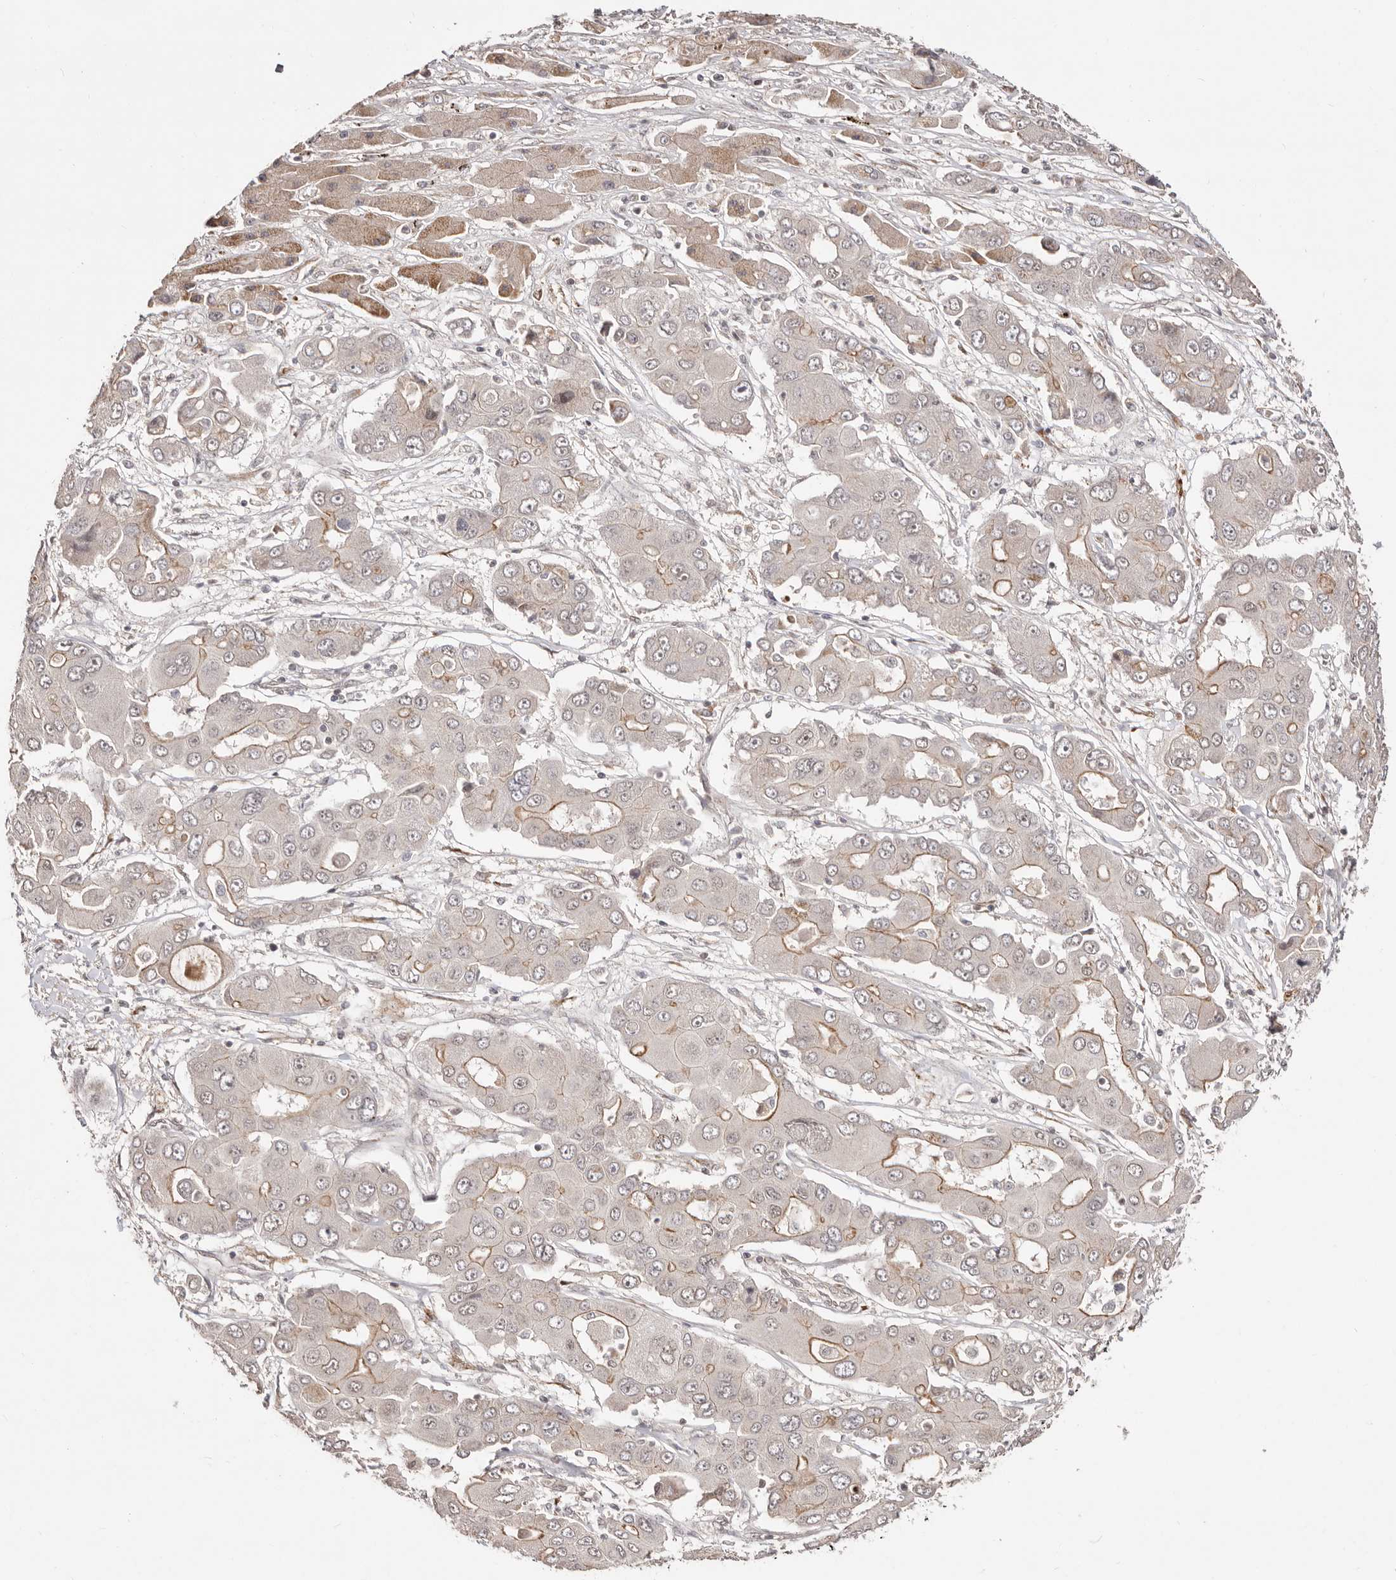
{"staining": {"intensity": "moderate", "quantity": "25%-75%", "location": "cytoplasmic/membranous"}, "tissue": "liver cancer", "cell_type": "Tumor cells", "image_type": "cancer", "snomed": [{"axis": "morphology", "description": "Cholangiocarcinoma"}, {"axis": "topography", "description": "Liver"}], "caption": "The image displays immunohistochemical staining of liver cholangiocarcinoma. There is moderate cytoplasmic/membranous positivity is identified in approximately 25%-75% of tumor cells. Ihc stains the protein of interest in brown and the nuclei are stained blue.", "gene": "SRCAP", "patient": {"sex": "male", "age": 67}}